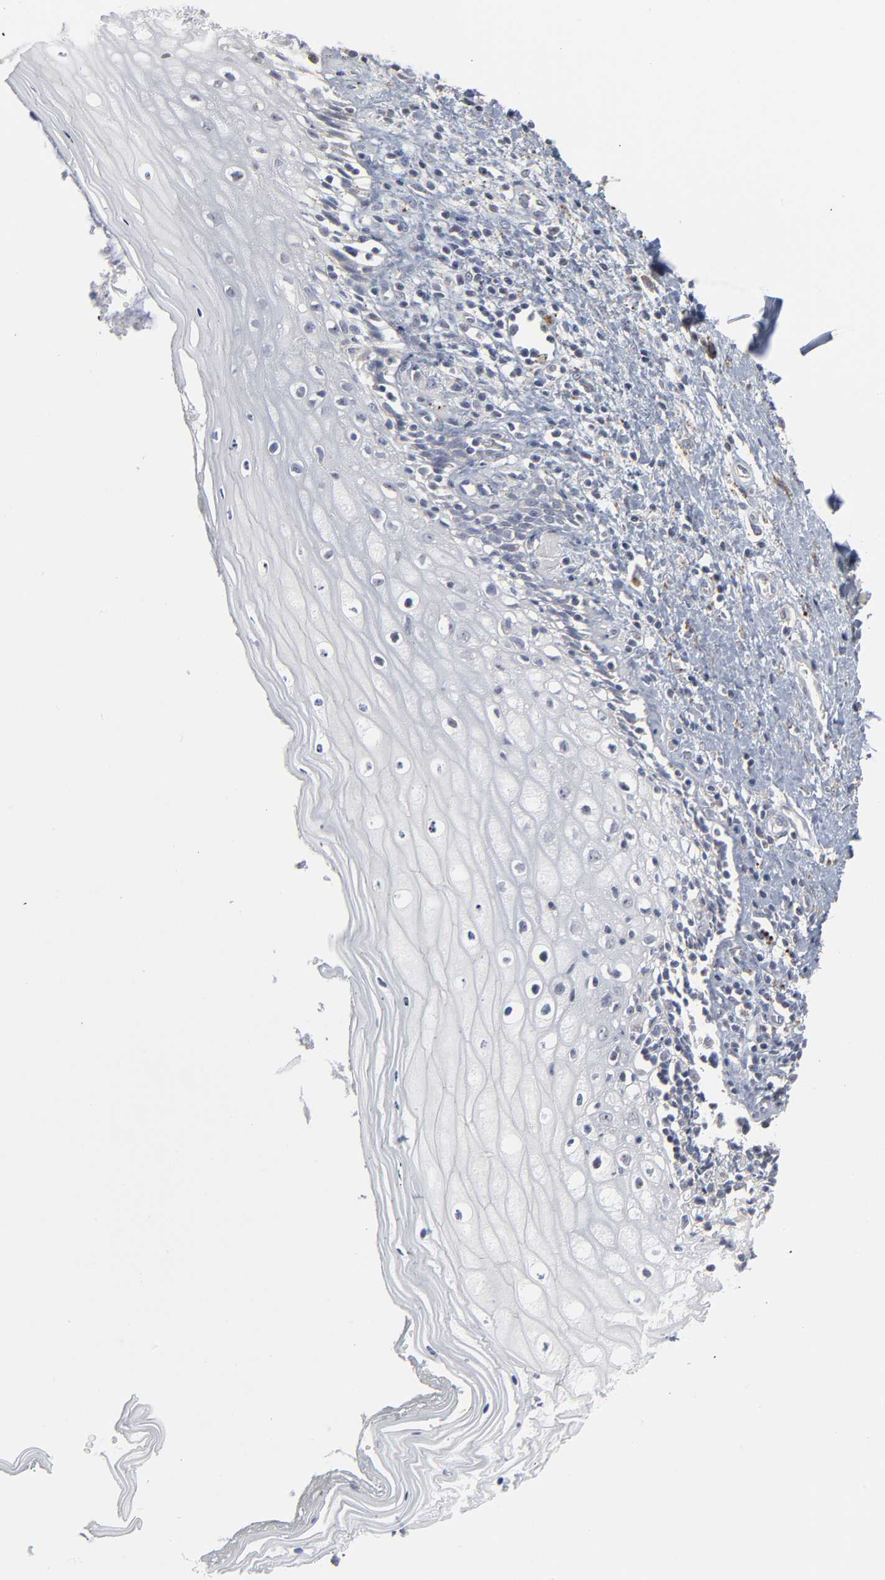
{"staining": {"intensity": "negative", "quantity": "none", "location": "none"}, "tissue": "vagina", "cell_type": "Squamous epithelial cells", "image_type": "normal", "snomed": [{"axis": "morphology", "description": "Normal tissue, NOS"}, {"axis": "topography", "description": "Vagina"}], "caption": "IHC of benign human vagina demonstrates no positivity in squamous epithelial cells. Brightfield microscopy of immunohistochemistry (IHC) stained with DAB (brown) and hematoxylin (blue), captured at high magnification.", "gene": "POMT2", "patient": {"sex": "female", "age": 46}}